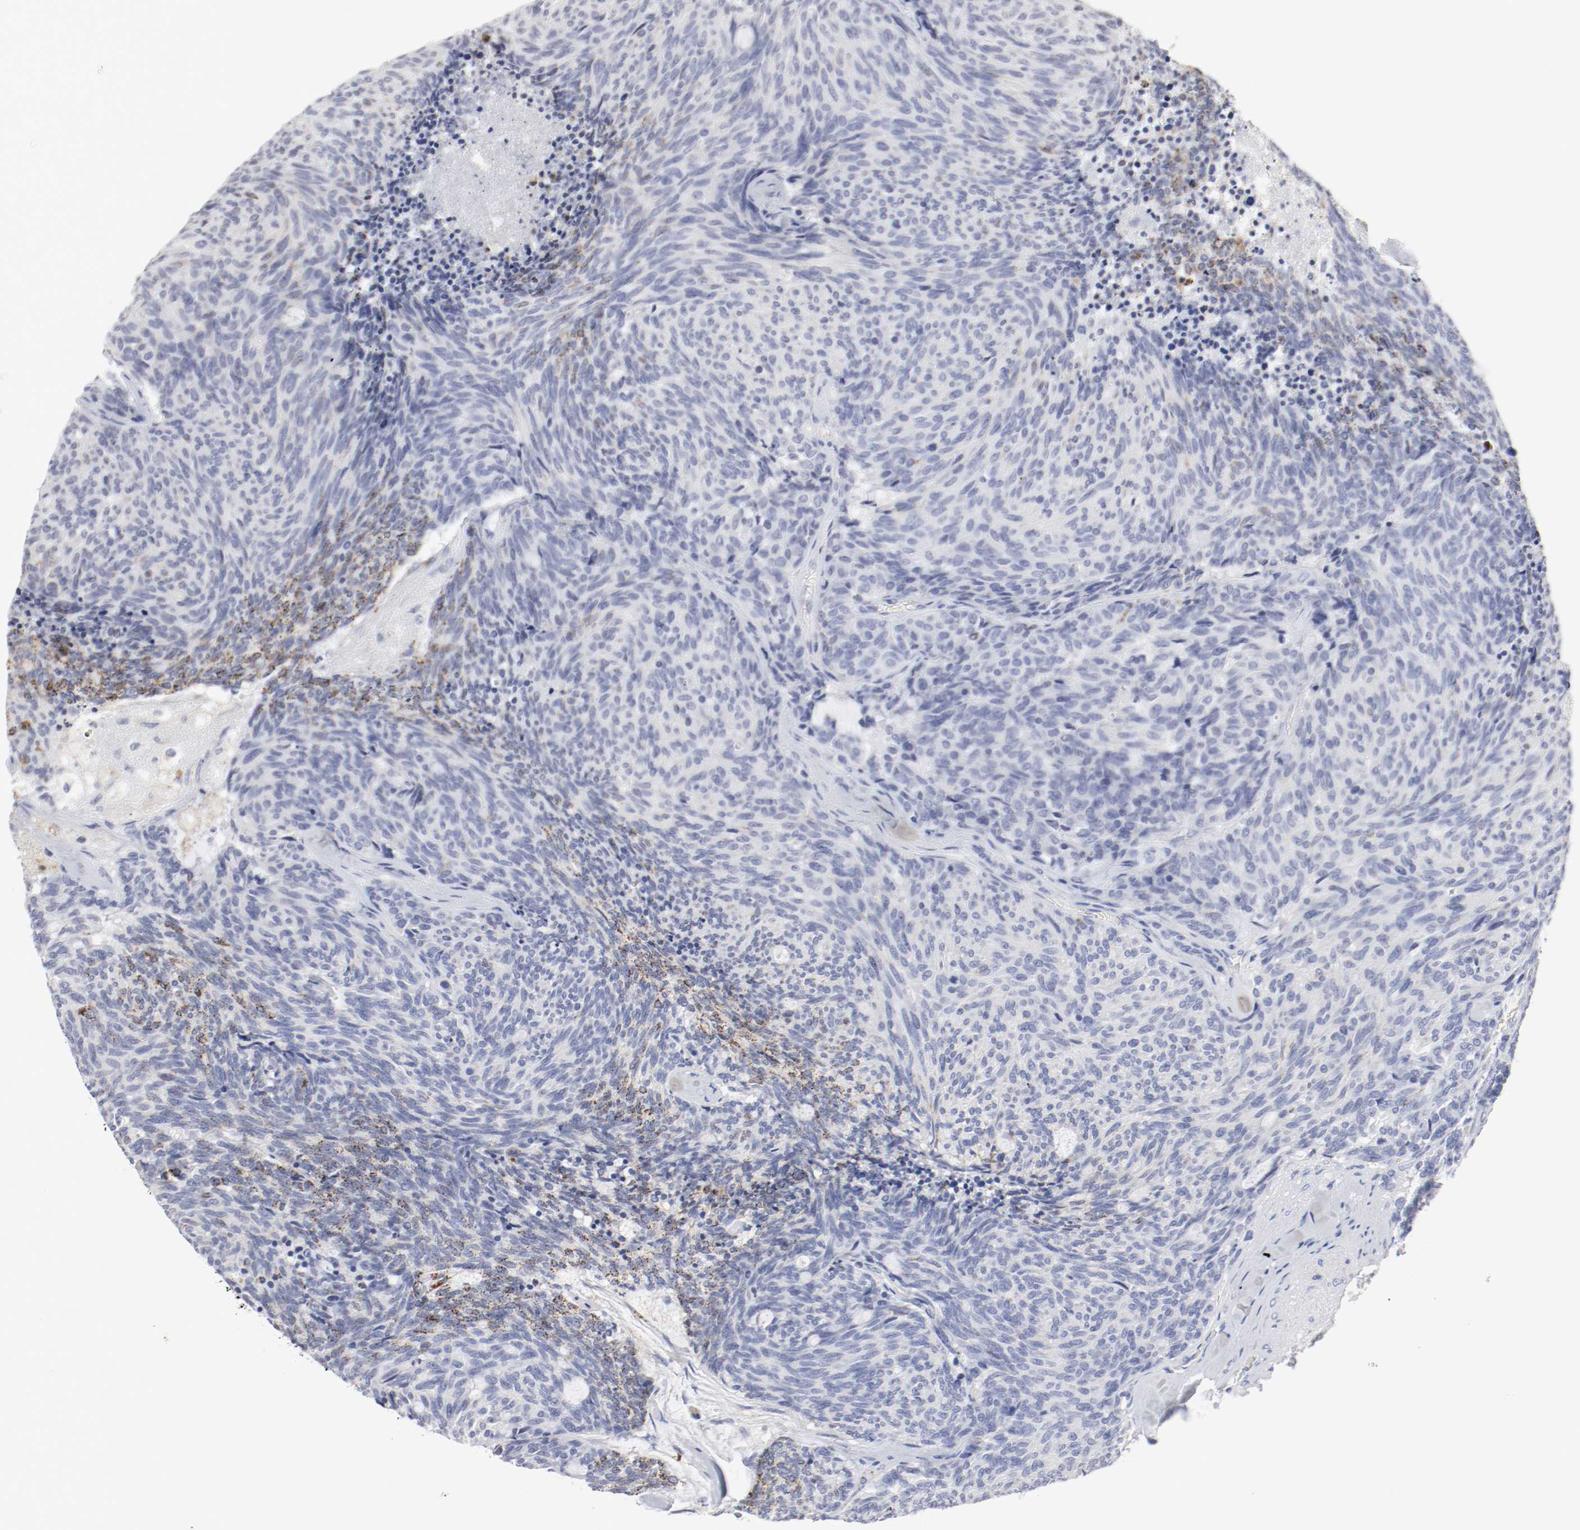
{"staining": {"intensity": "moderate", "quantity": "<25%", "location": "cytoplasmic/membranous"}, "tissue": "carcinoid", "cell_type": "Tumor cells", "image_type": "cancer", "snomed": [{"axis": "morphology", "description": "Carcinoid, malignant, NOS"}, {"axis": "topography", "description": "Pancreas"}], "caption": "A high-resolution micrograph shows immunohistochemistry (IHC) staining of carcinoid, which shows moderate cytoplasmic/membranous staining in about <25% of tumor cells.", "gene": "ITGAX", "patient": {"sex": "female", "age": 54}}